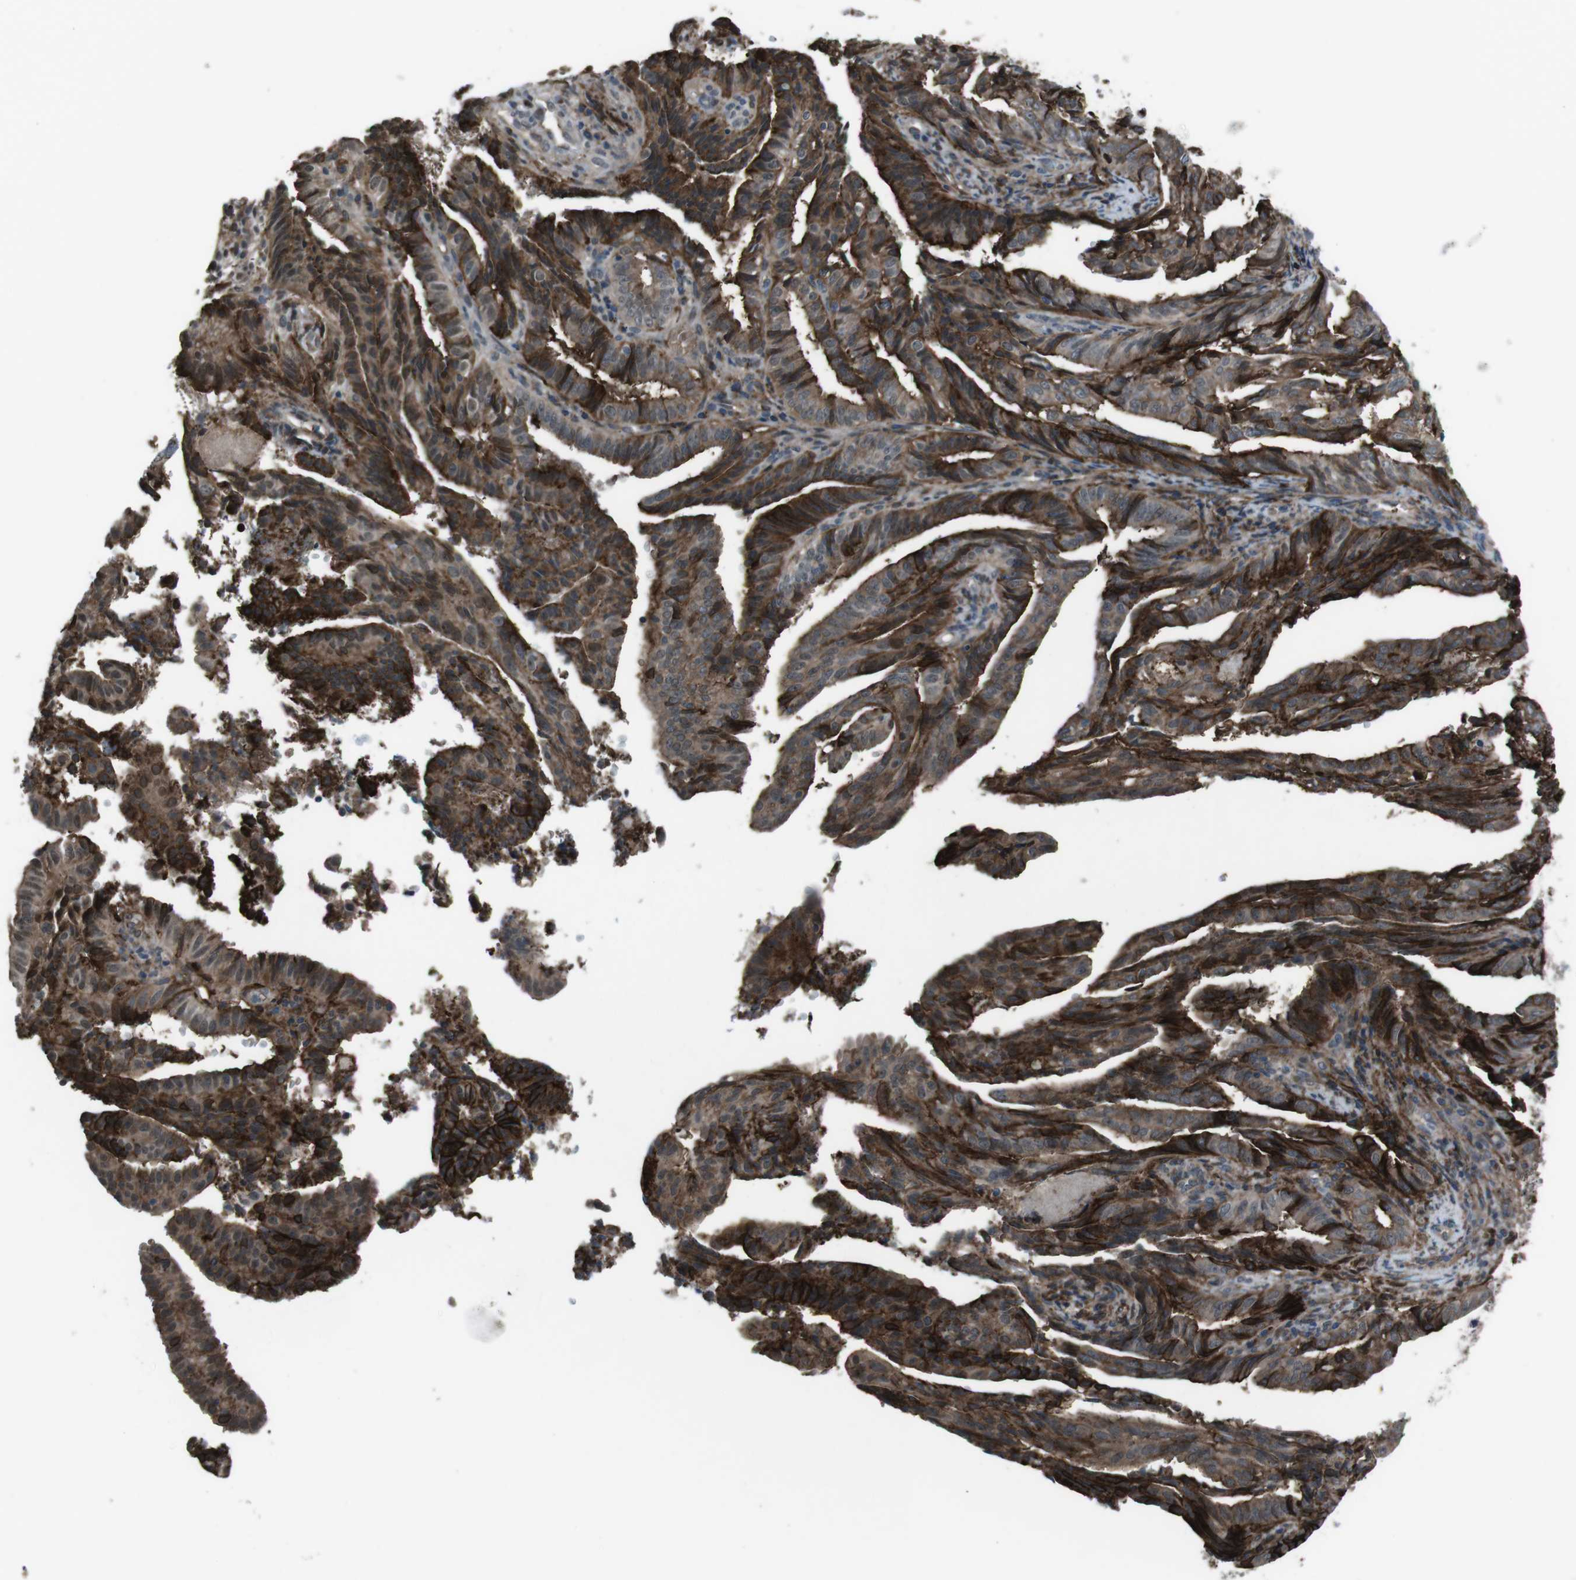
{"staining": {"intensity": "moderate", "quantity": ">75%", "location": "cytoplasmic/membranous"}, "tissue": "endometrial cancer", "cell_type": "Tumor cells", "image_type": "cancer", "snomed": [{"axis": "morphology", "description": "Adenocarcinoma, NOS"}, {"axis": "topography", "description": "Endometrium"}], "caption": "Endometrial adenocarcinoma stained with a protein marker demonstrates moderate staining in tumor cells.", "gene": "GDF10", "patient": {"sex": "female", "age": 58}}